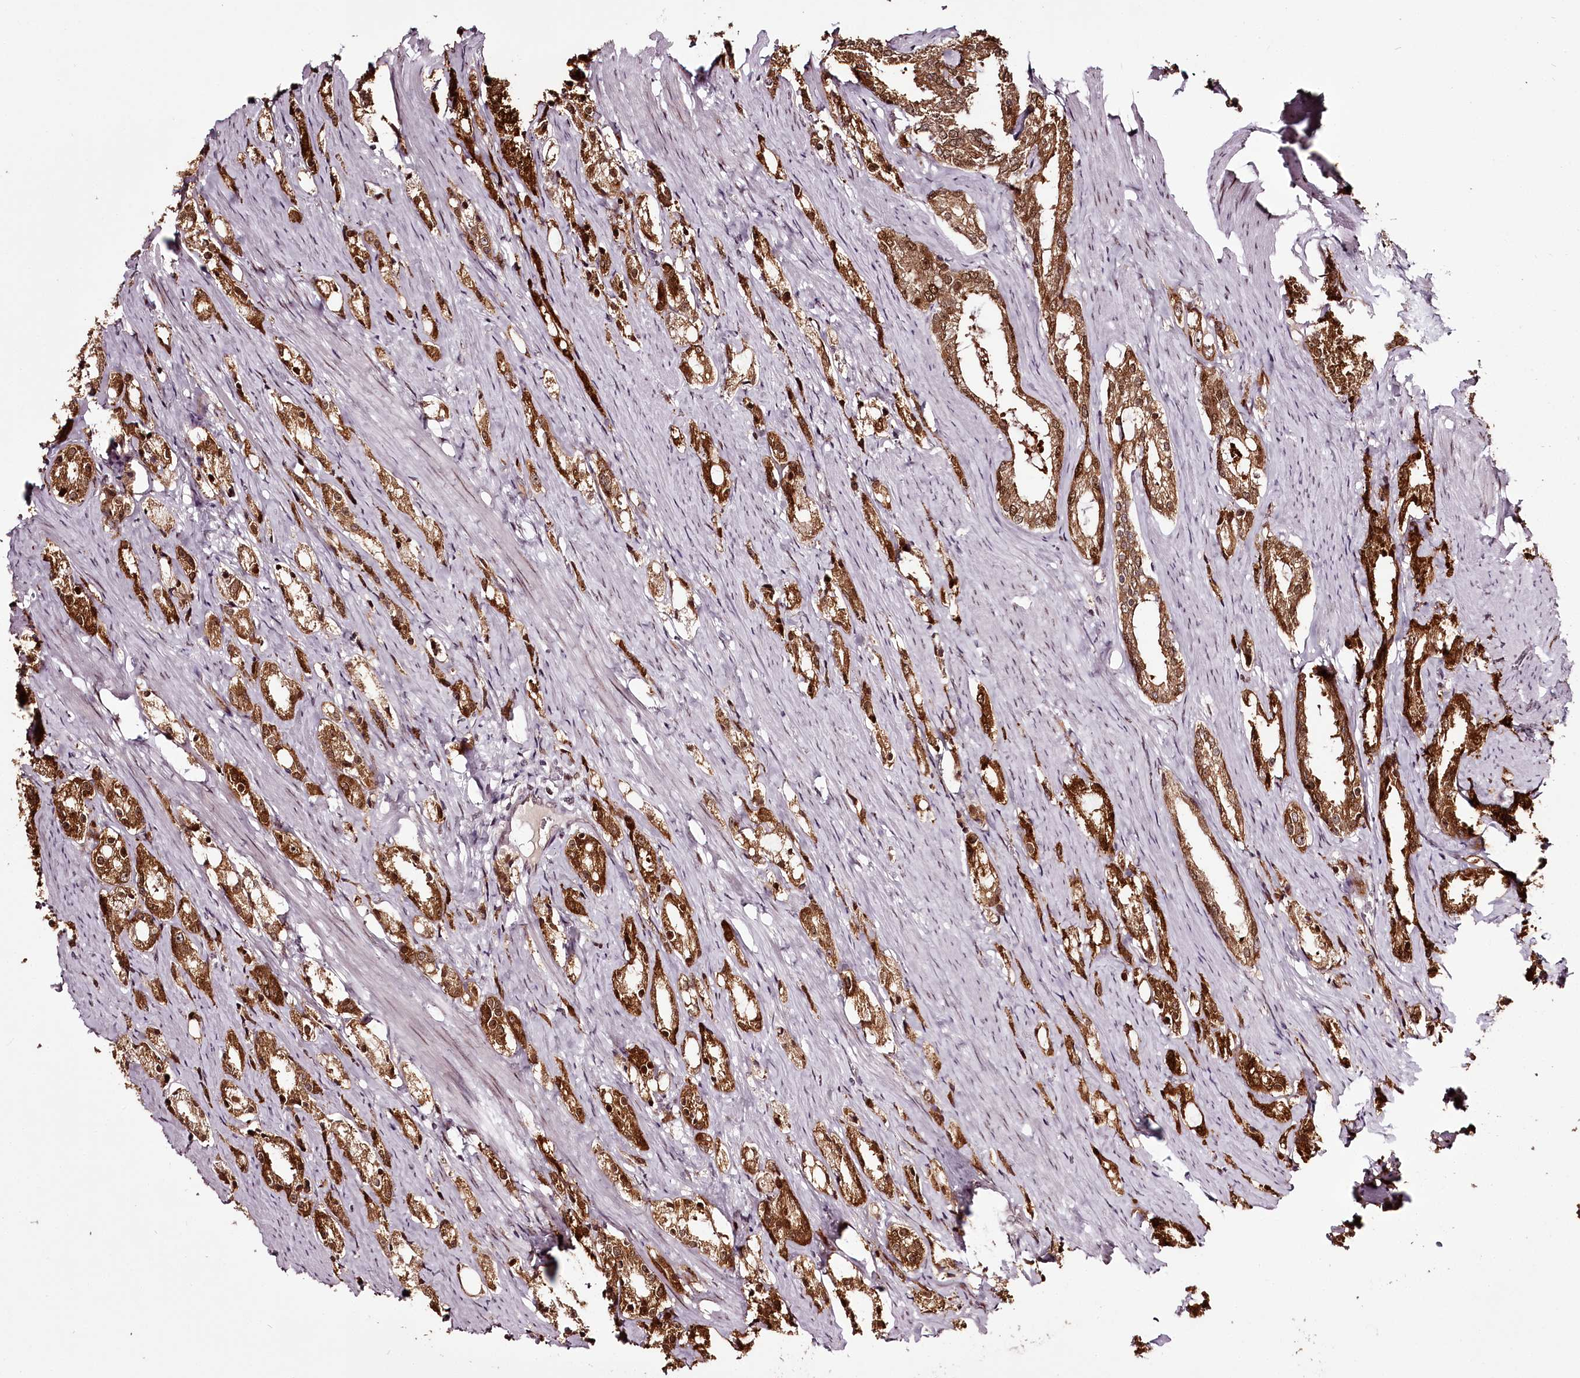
{"staining": {"intensity": "strong", "quantity": ">75%", "location": "cytoplasmic/membranous,nuclear"}, "tissue": "prostate cancer", "cell_type": "Tumor cells", "image_type": "cancer", "snomed": [{"axis": "morphology", "description": "Adenocarcinoma, High grade"}, {"axis": "topography", "description": "Prostate"}], "caption": "Brown immunohistochemical staining in prostate cancer displays strong cytoplasmic/membranous and nuclear positivity in approximately >75% of tumor cells.", "gene": "THYN1", "patient": {"sex": "male", "age": 66}}